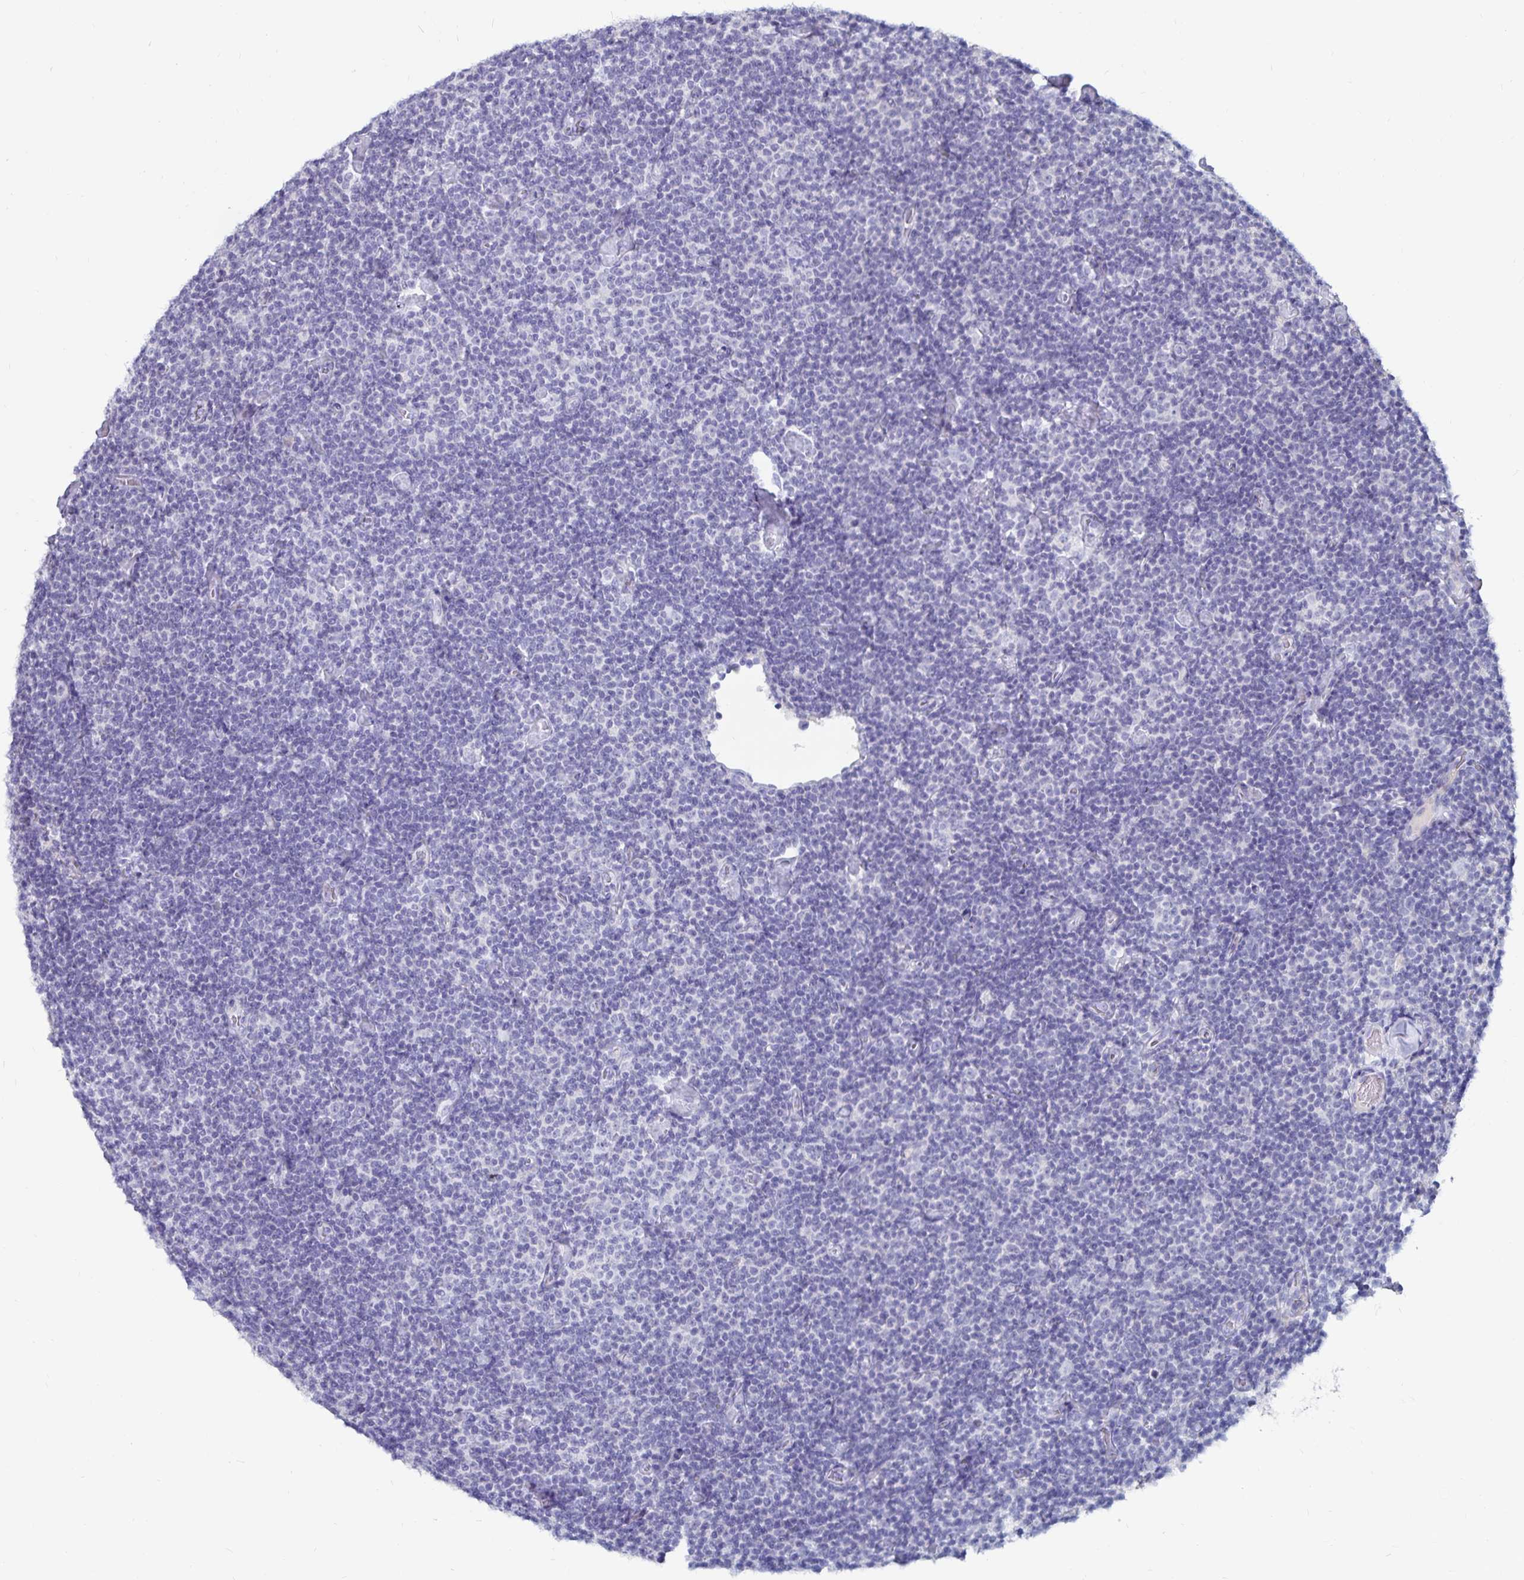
{"staining": {"intensity": "negative", "quantity": "none", "location": "none"}, "tissue": "lymphoma", "cell_type": "Tumor cells", "image_type": "cancer", "snomed": [{"axis": "morphology", "description": "Malignant lymphoma, non-Hodgkin's type, Low grade"}, {"axis": "topography", "description": "Lymph node"}], "caption": "This image is of malignant lymphoma, non-Hodgkin's type (low-grade) stained with immunohistochemistry to label a protein in brown with the nuclei are counter-stained blue. There is no positivity in tumor cells. (Immunohistochemistry (ihc), brightfield microscopy, high magnification).", "gene": "CFAP69", "patient": {"sex": "male", "age": 81}}